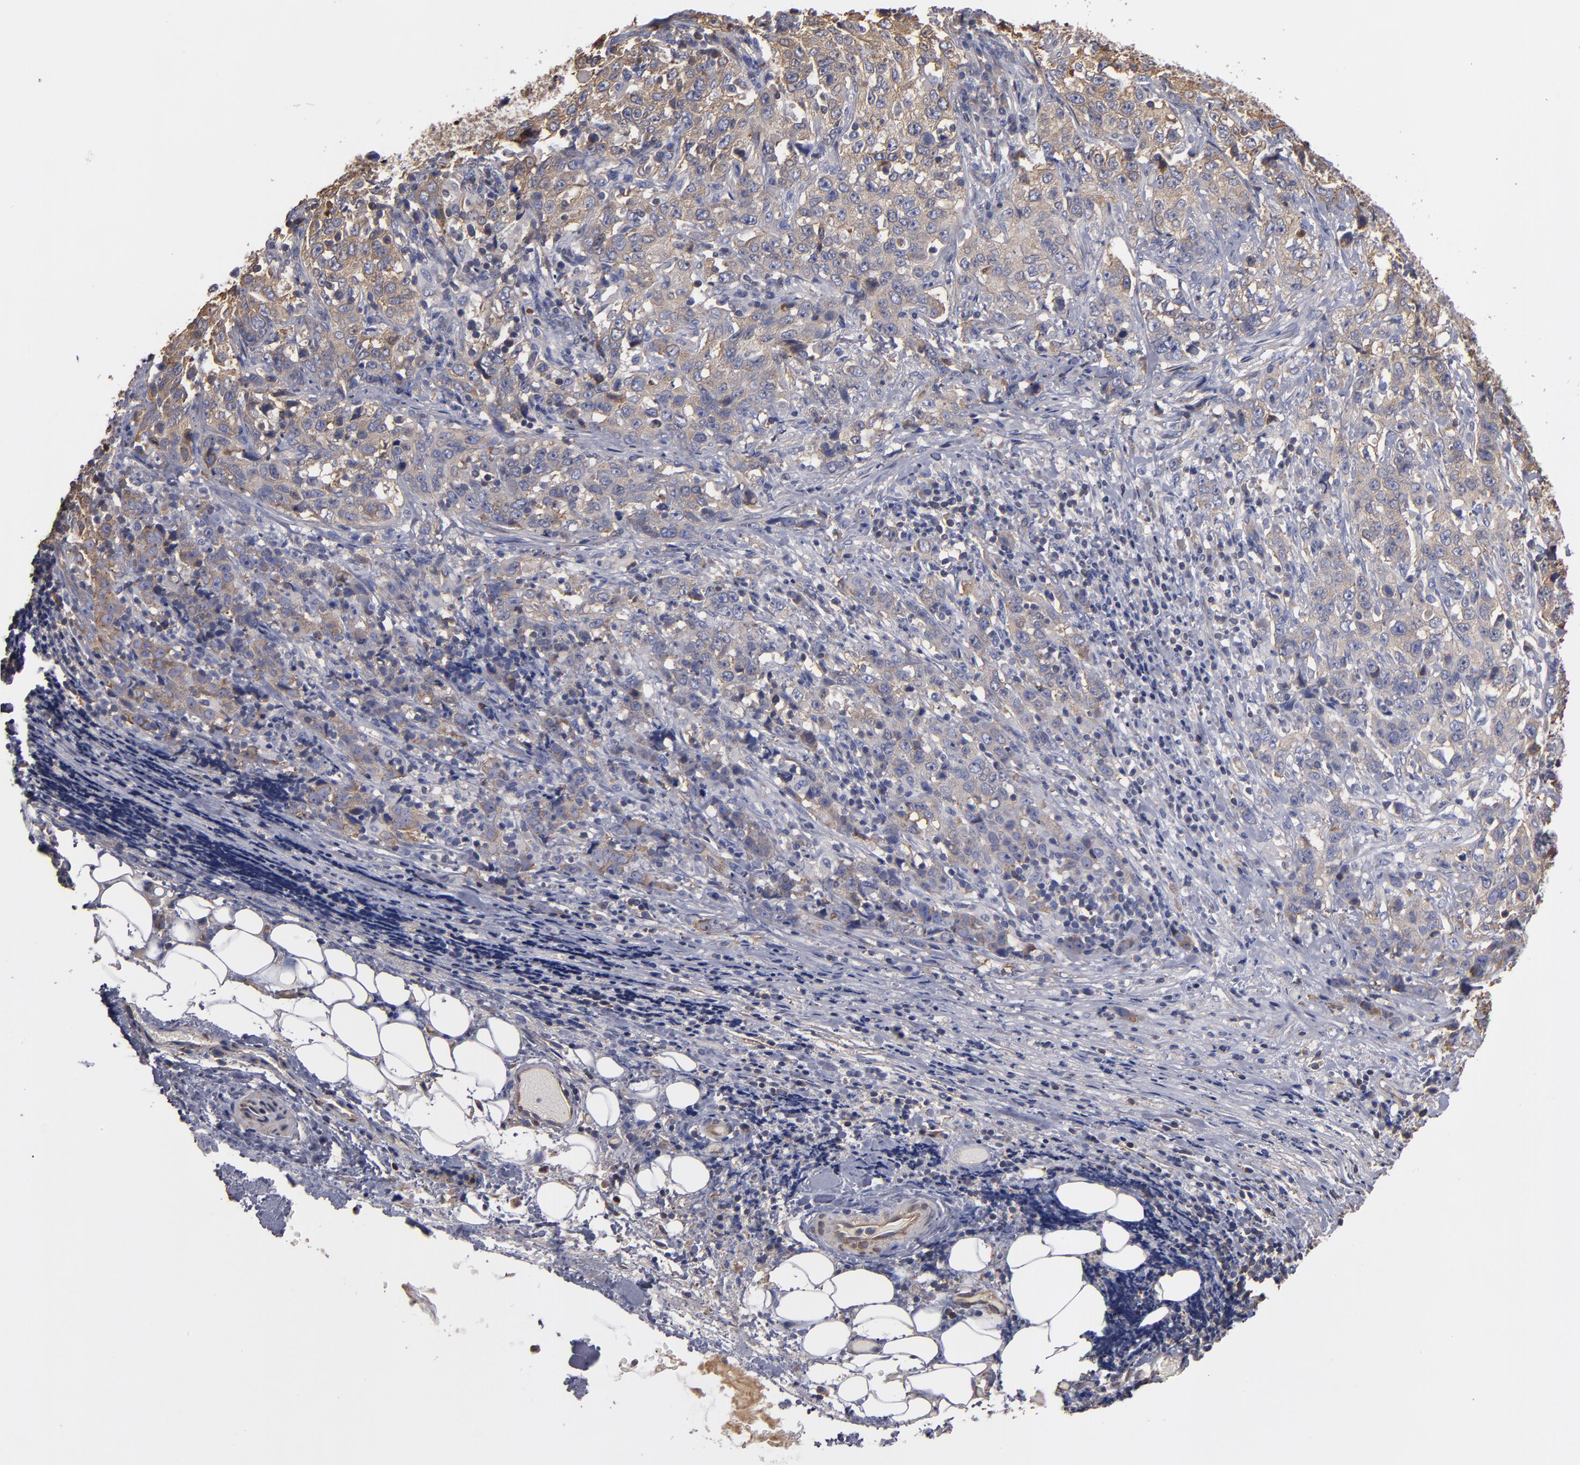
{"staining": {"intensity": "weak", "quantity": "25%-75%", "location": "cytoplasmic/membranous"}, "tissue": "stomach cancer", "cell_type": "Tumor cells", "image_type": "cancer", "snomed": [{"axis": "morphology", "description": "Adenocarcinoma, NOS"}, {"axis": "topography", "description": "Stomach"}], "caption": "Immunohistochemistry (IHC) micrograph of neoplastic tissue: human stomach cancer stained using immunohistochemistry shows low levels of weak protein expression localized specifically in the cytoplasmic/membranous of tumor cells, appearing as a cytoplasmic/membranous brown color.", "gene": "ESYT2", "patient": {"sex": "male", "age": 48}}